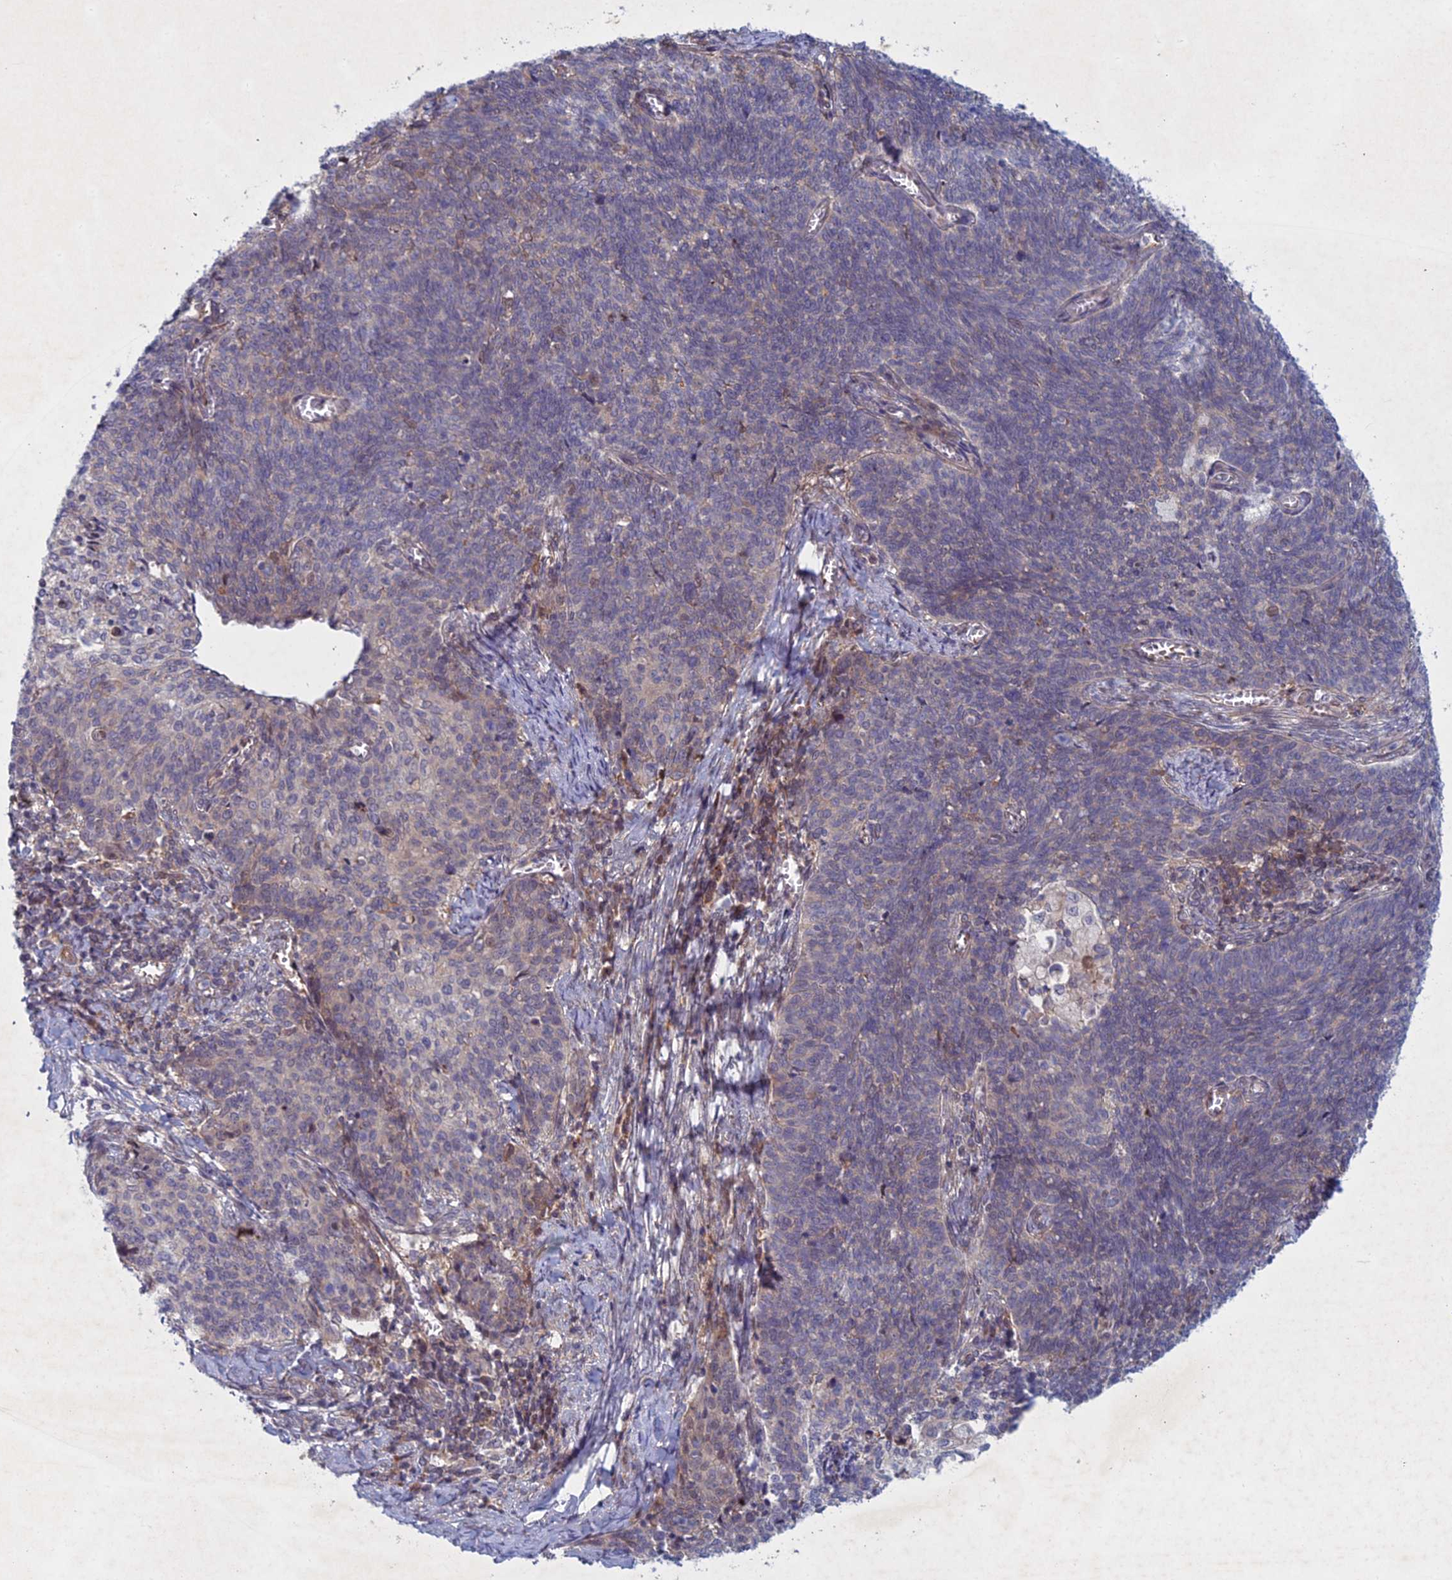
{"staining": {"intensity": "weak", "quantity": "<25%", "location": "cytoplasmic/membranous"}, "tissue": "cervical cancer", "cell_type": "Tumor cells", "image_type": "cancer", "snomed": [{"axis": "morphology", "description": "Squamous cell carcinoma, NOS"}, {"axis": "topography", "description": "Cervix"}], "caption": "Cervical cancer (squamous cell carcinoma) was stained to show a protein in brown. There is no significant expression in tumor cells.", "gene": "PTHLH", "patient": {"sex": "female", "age": 39}}